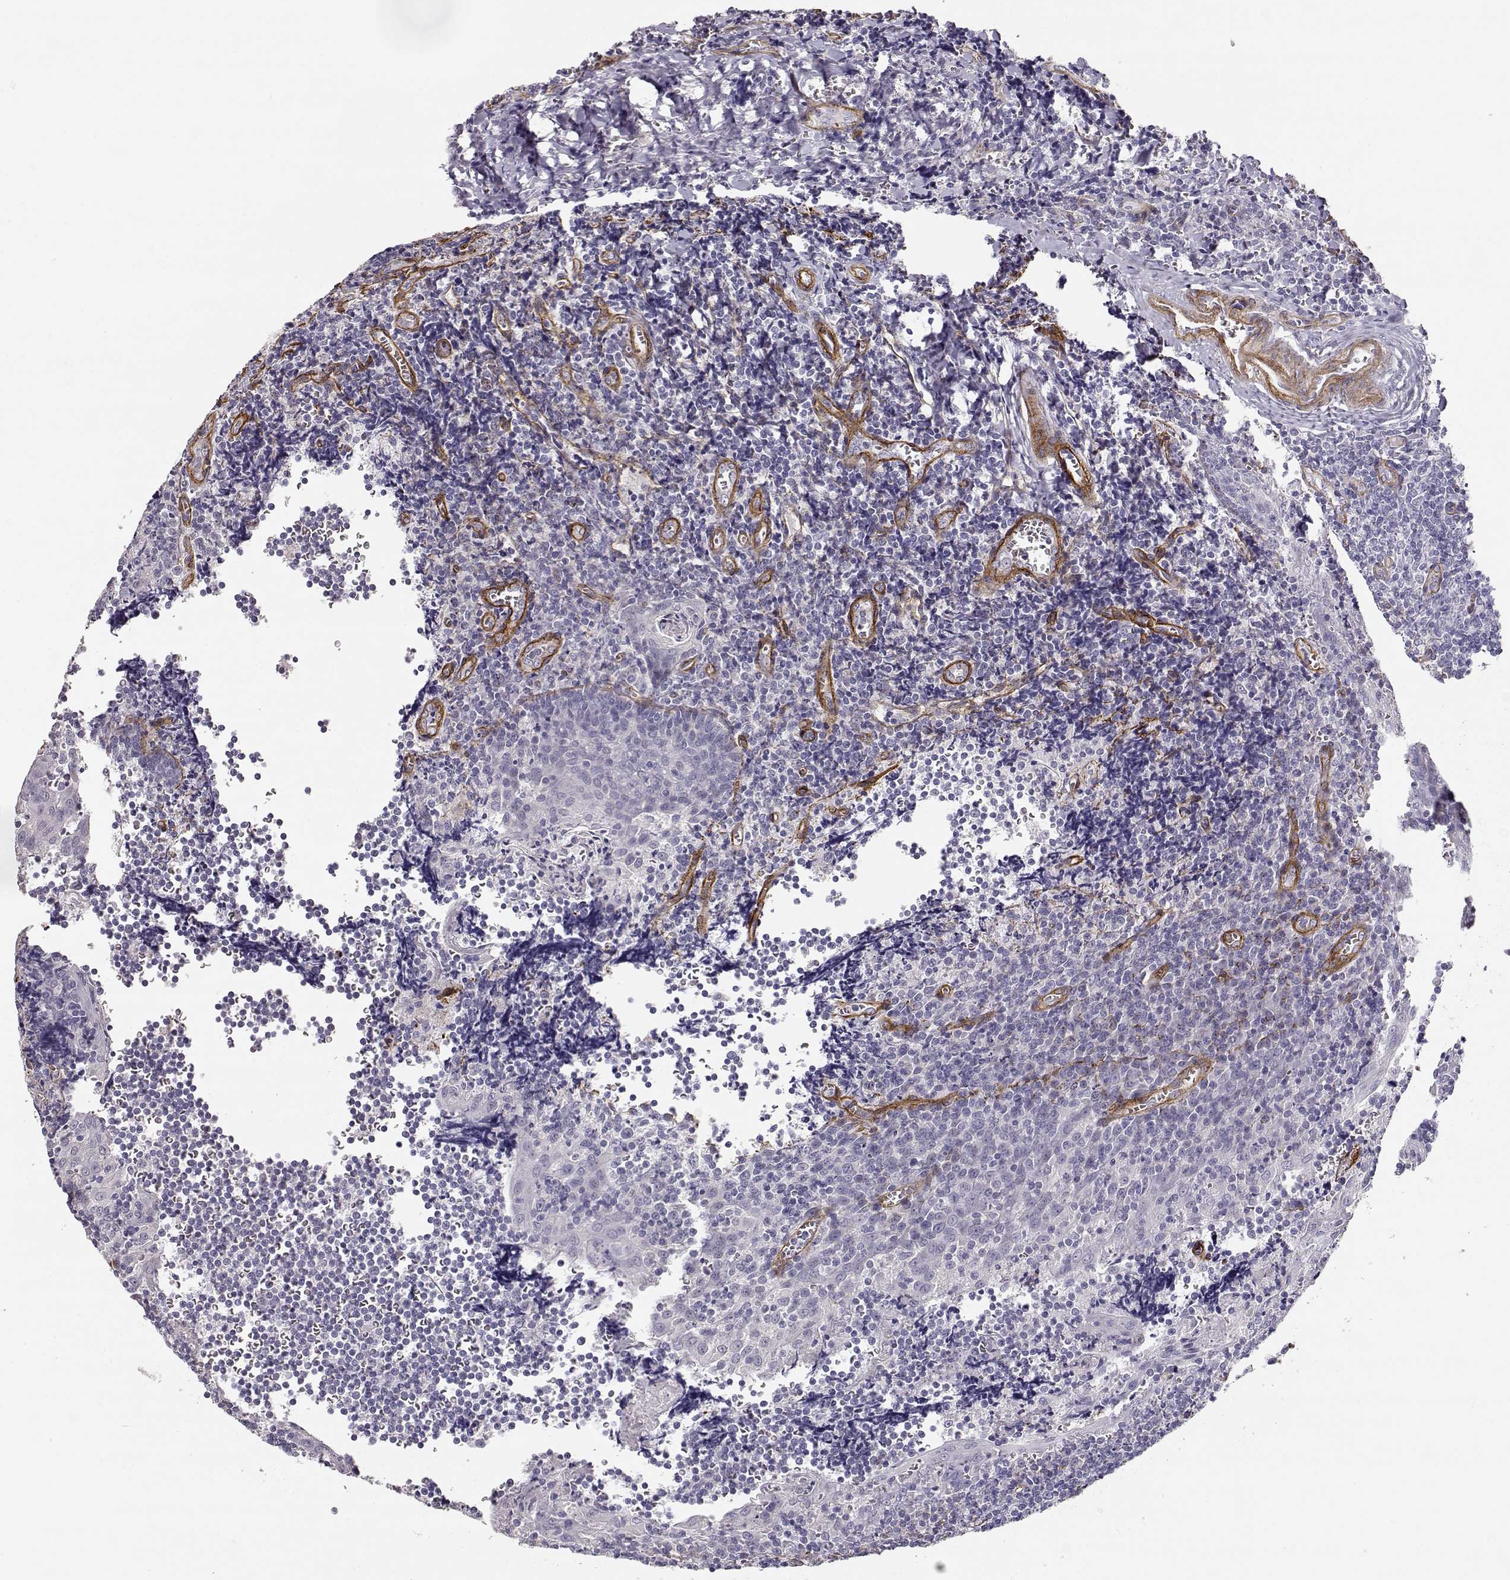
{"staining": {"intensity": "negative", "quantity": "none", "location": "none"}, "tissue": "tonsil", "cell_type": "Germinal center cells", "image_type": "normal", "snomed": [{"axis": "morphology", "description": "Normal tissue, NOS"}, {"axis": "morphology", "description": "Inflammation, NOS"}, {"axis": "topography", "description": "Tonsil"}], "caption": "Immunohistochemistry (IHC) image of unremarkable tonsil: tonsil stained with DAB reveals no significant protein expression in germinal center cells.", "gene": "LAMC1", "patient": {"sex": "female", "age": 31}}